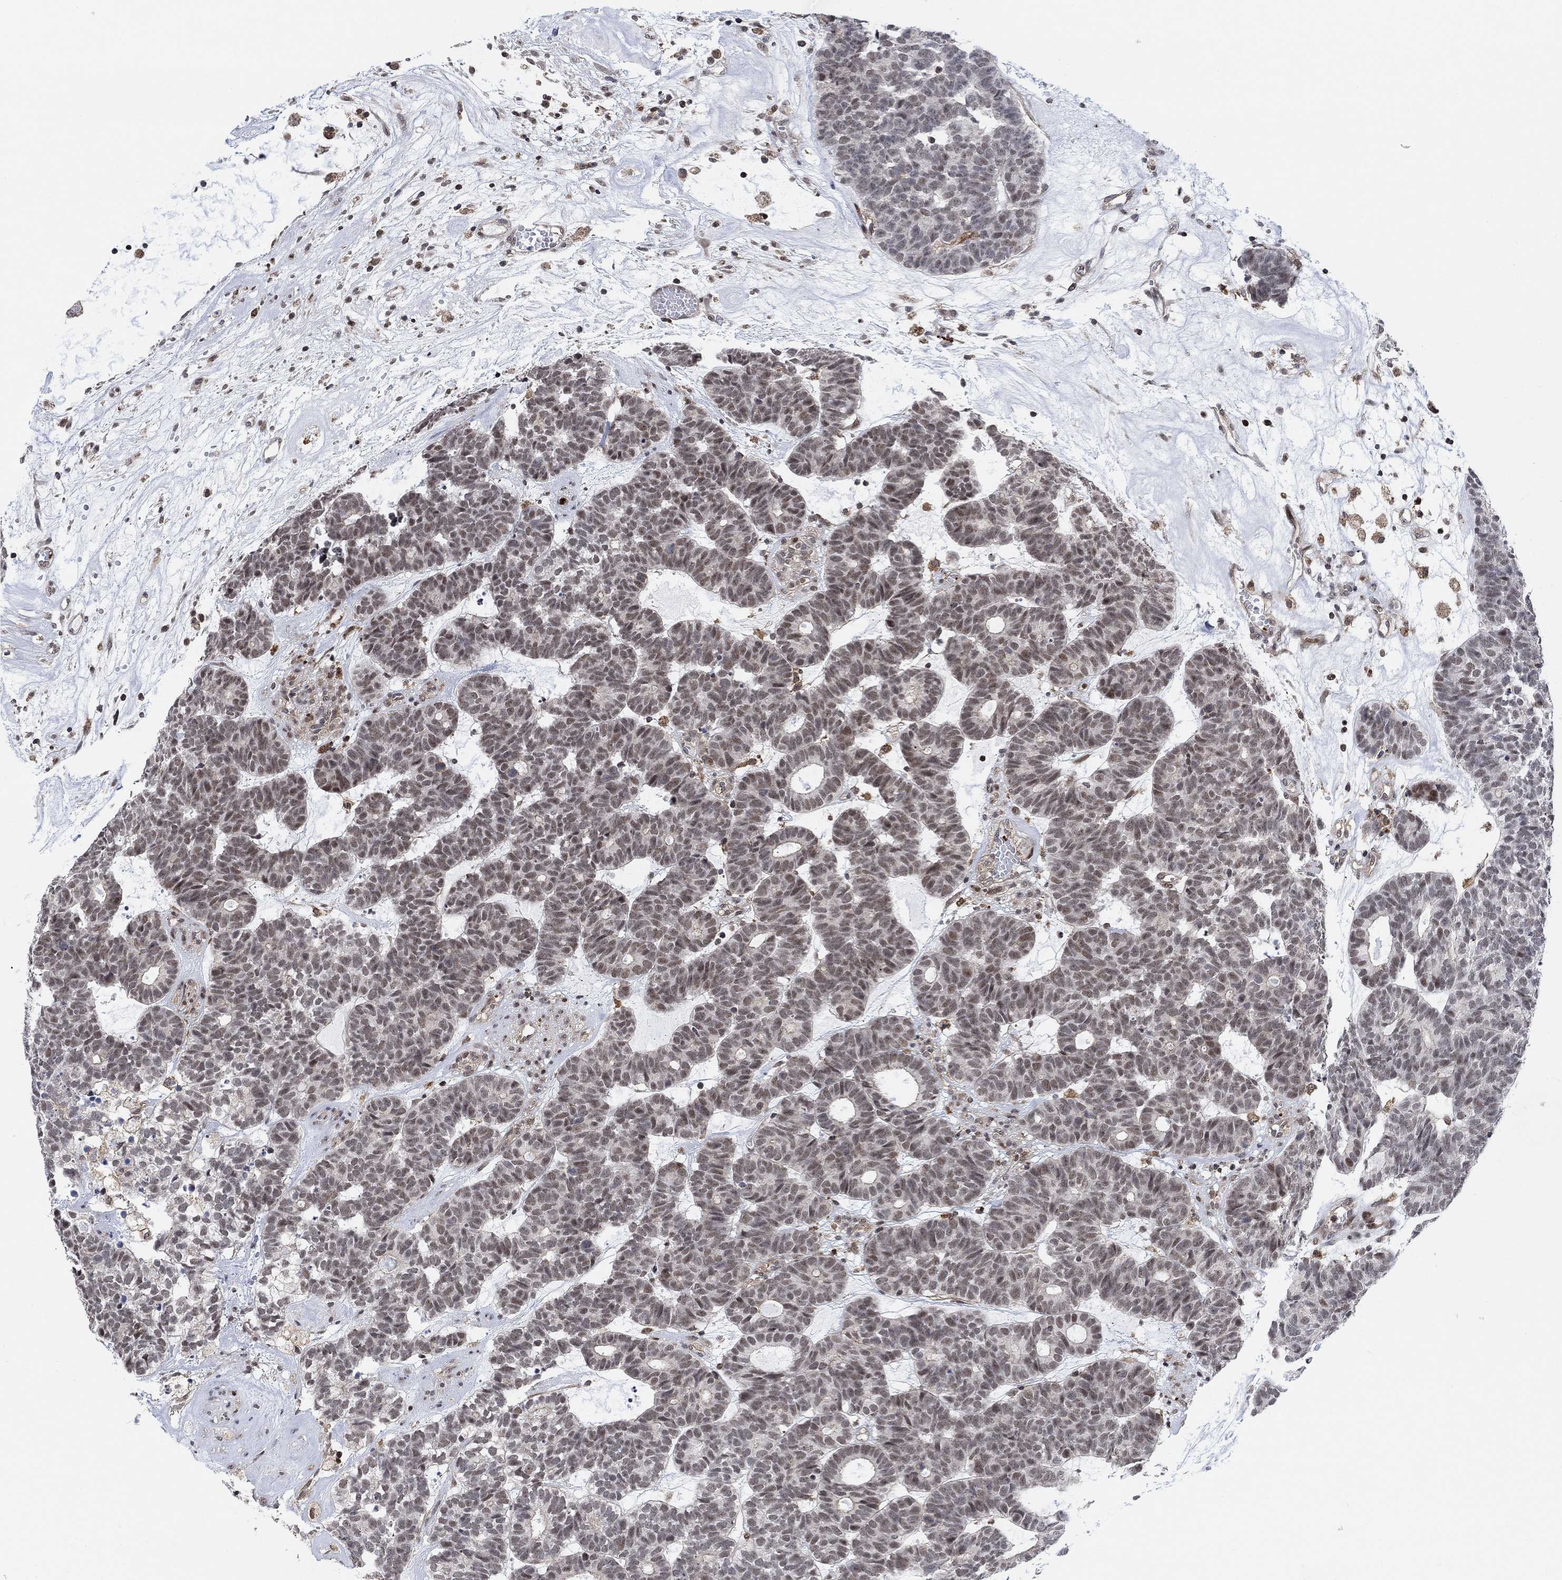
{"staining": {"intensity": "weak", "quantity": "25%-75%", "location": "nuclear"}, "tissue": "head and neck cancer", "cell_type": "Tumor cells", "image_type": "cancer", "snomed": [{"axis": "morphology", "description": "Adenocarcinoma, NOS"}, {"axis": "topography", "description": "Head-Neck"}], "caption": "Tumor cells exhibit low levels of weak nuclear positivity in about 25%-75% of cells in head and neck adenocarcinoma.", "gene": "PWWP2B", "patient": {"sex": "female", "age": 81}}